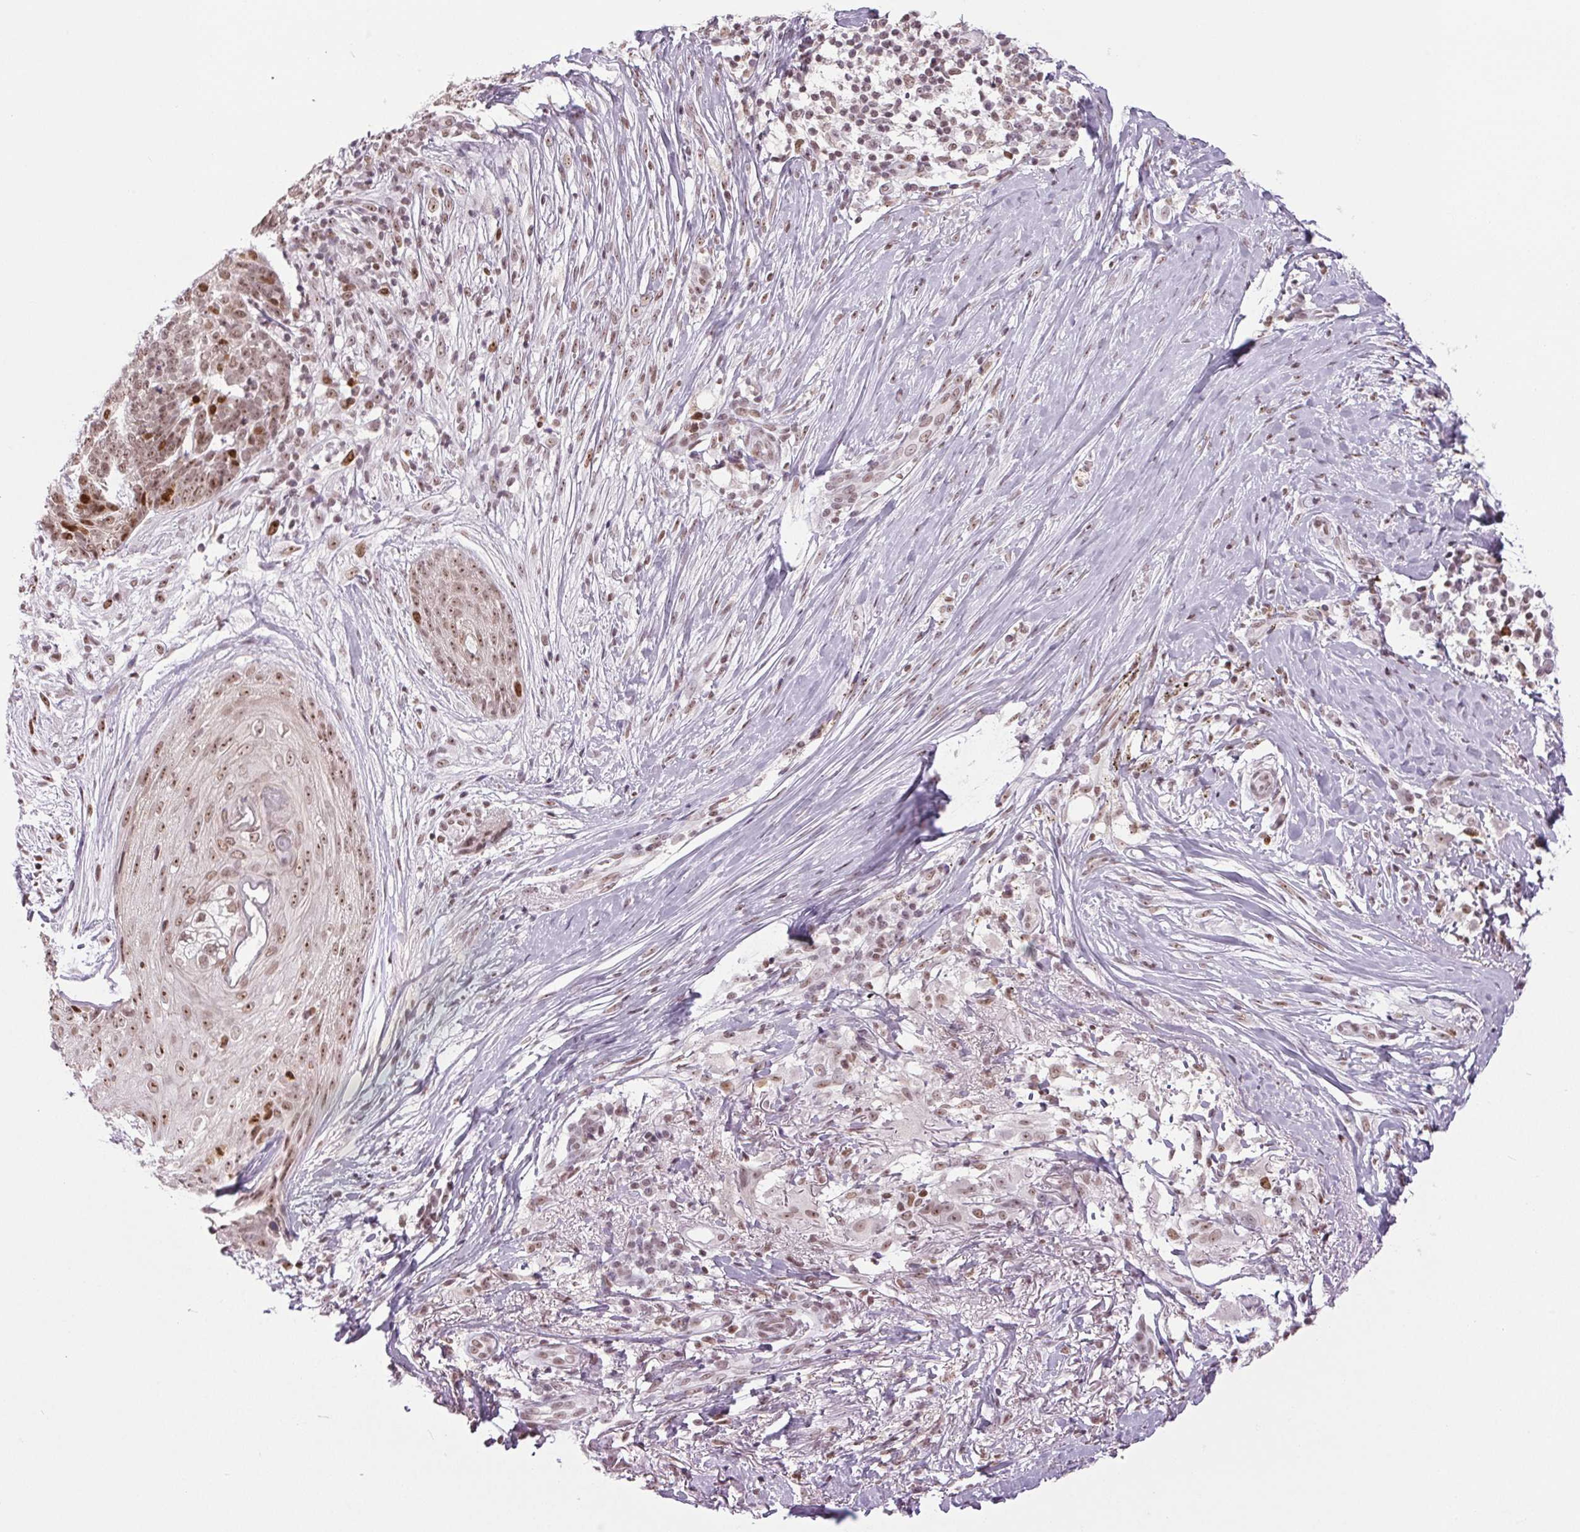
{"staining": {"intensity": "moderate", "quantity": ">75%", "location": "nuclear"}, "tissue": "skin cancer", "cell_type": "Tumor cells", "image_type": "cancer", "snomed": [{"axis": "morphology", "description": "Basal cell carcinoma"}, {"axis": "topography", "description": "Skin"}, {"axis": "topography", "description": "Skin of nose"}], "caption": "The histopathology image reveals staining of basal cell carcinoma (skin), revealing moderate nuclear protein positivity (brown color) within tumor cells.", "gene": "SMIM6", "patient": {"sex": "female", "age": 81}}